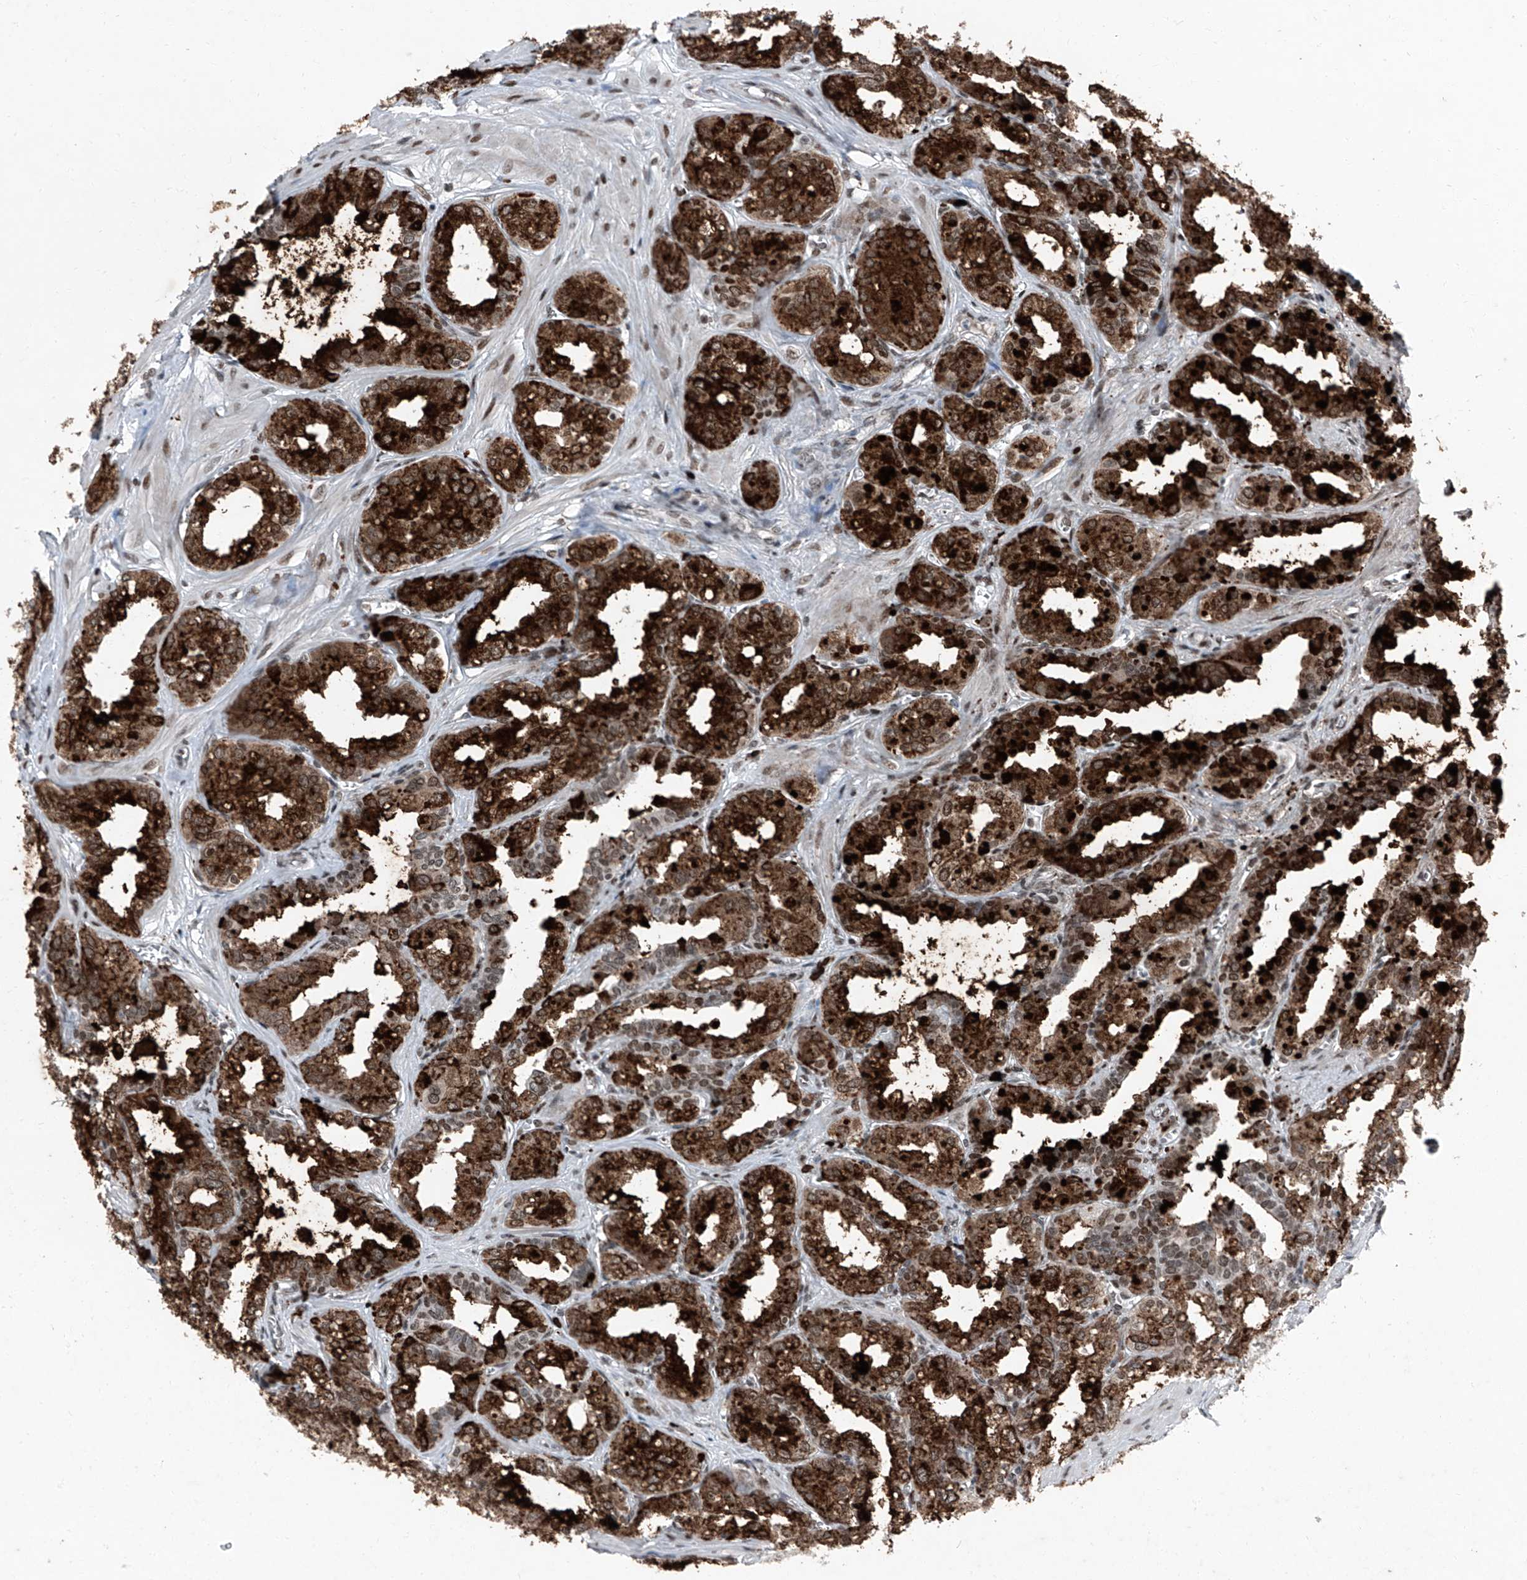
{"staining": {"intensity": "strong", "quantity": ">75%", "location": "cytoplasmic/membranous"}, "tissue": "seminal vesicle", "cell_type": "Glandular cells", "image_type": "normal", "snomed": [{"axis": "morphology", "description": "Normal tissue, NOS"}, {"axis": "topography", "description": "Prostate"}, {"axis": "topography", "description": "Seminal veicle"}], "caption": "Immunohistochemistry photomicrograph of benign seminal vesicle: seminal vesicle stained using immunohistochemistry displays high levels of strong protein expression localized specifically in the cytoplasmic/membranous of glandular cells, appearing as a cytoplasmic/membranous brown color.", "gene": "BMI1", "patient": {"sex": "male", "age": 51}}